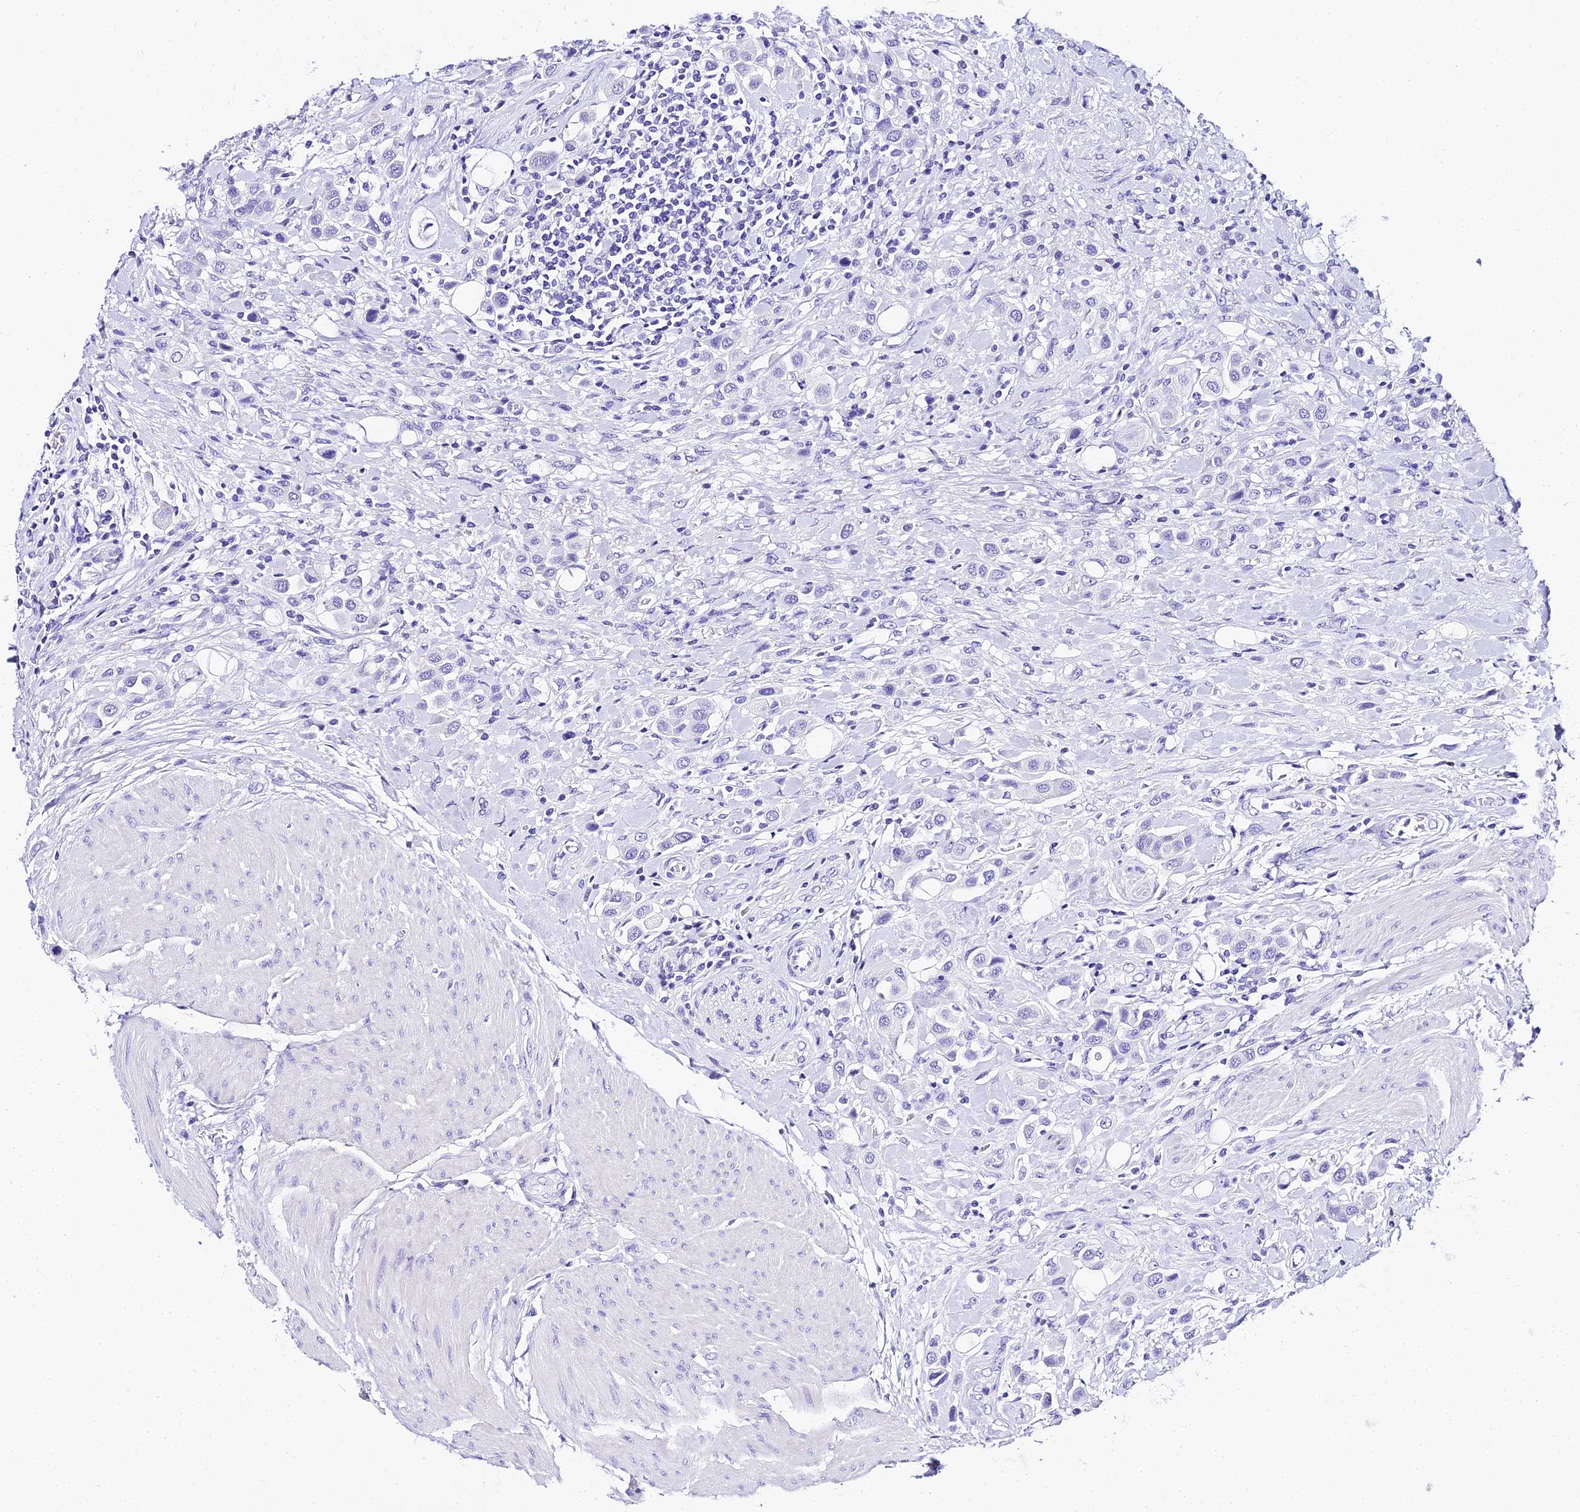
{"staining": {"intensity": "negative", "quantity": "none", "location": "none"}, "tissue": "urothelial cancer", "cell_type": "Tumor cells", "image_type": "cancer", "snomed": [{"axis": "morphology", "description": "Urothelial carcinoma, High grade"}, {"axis": "topography", "description": "Urinary bladder"}], "caption": "Tumor cells are negative for protein expression in human urothelial carcinoma (high-grade). (Brightfield microscopy of DAB immunohistochemistry (IHC) at high magnification).", "gene": "TRMT44", "patient": {"sex": "male", "age": 50}}